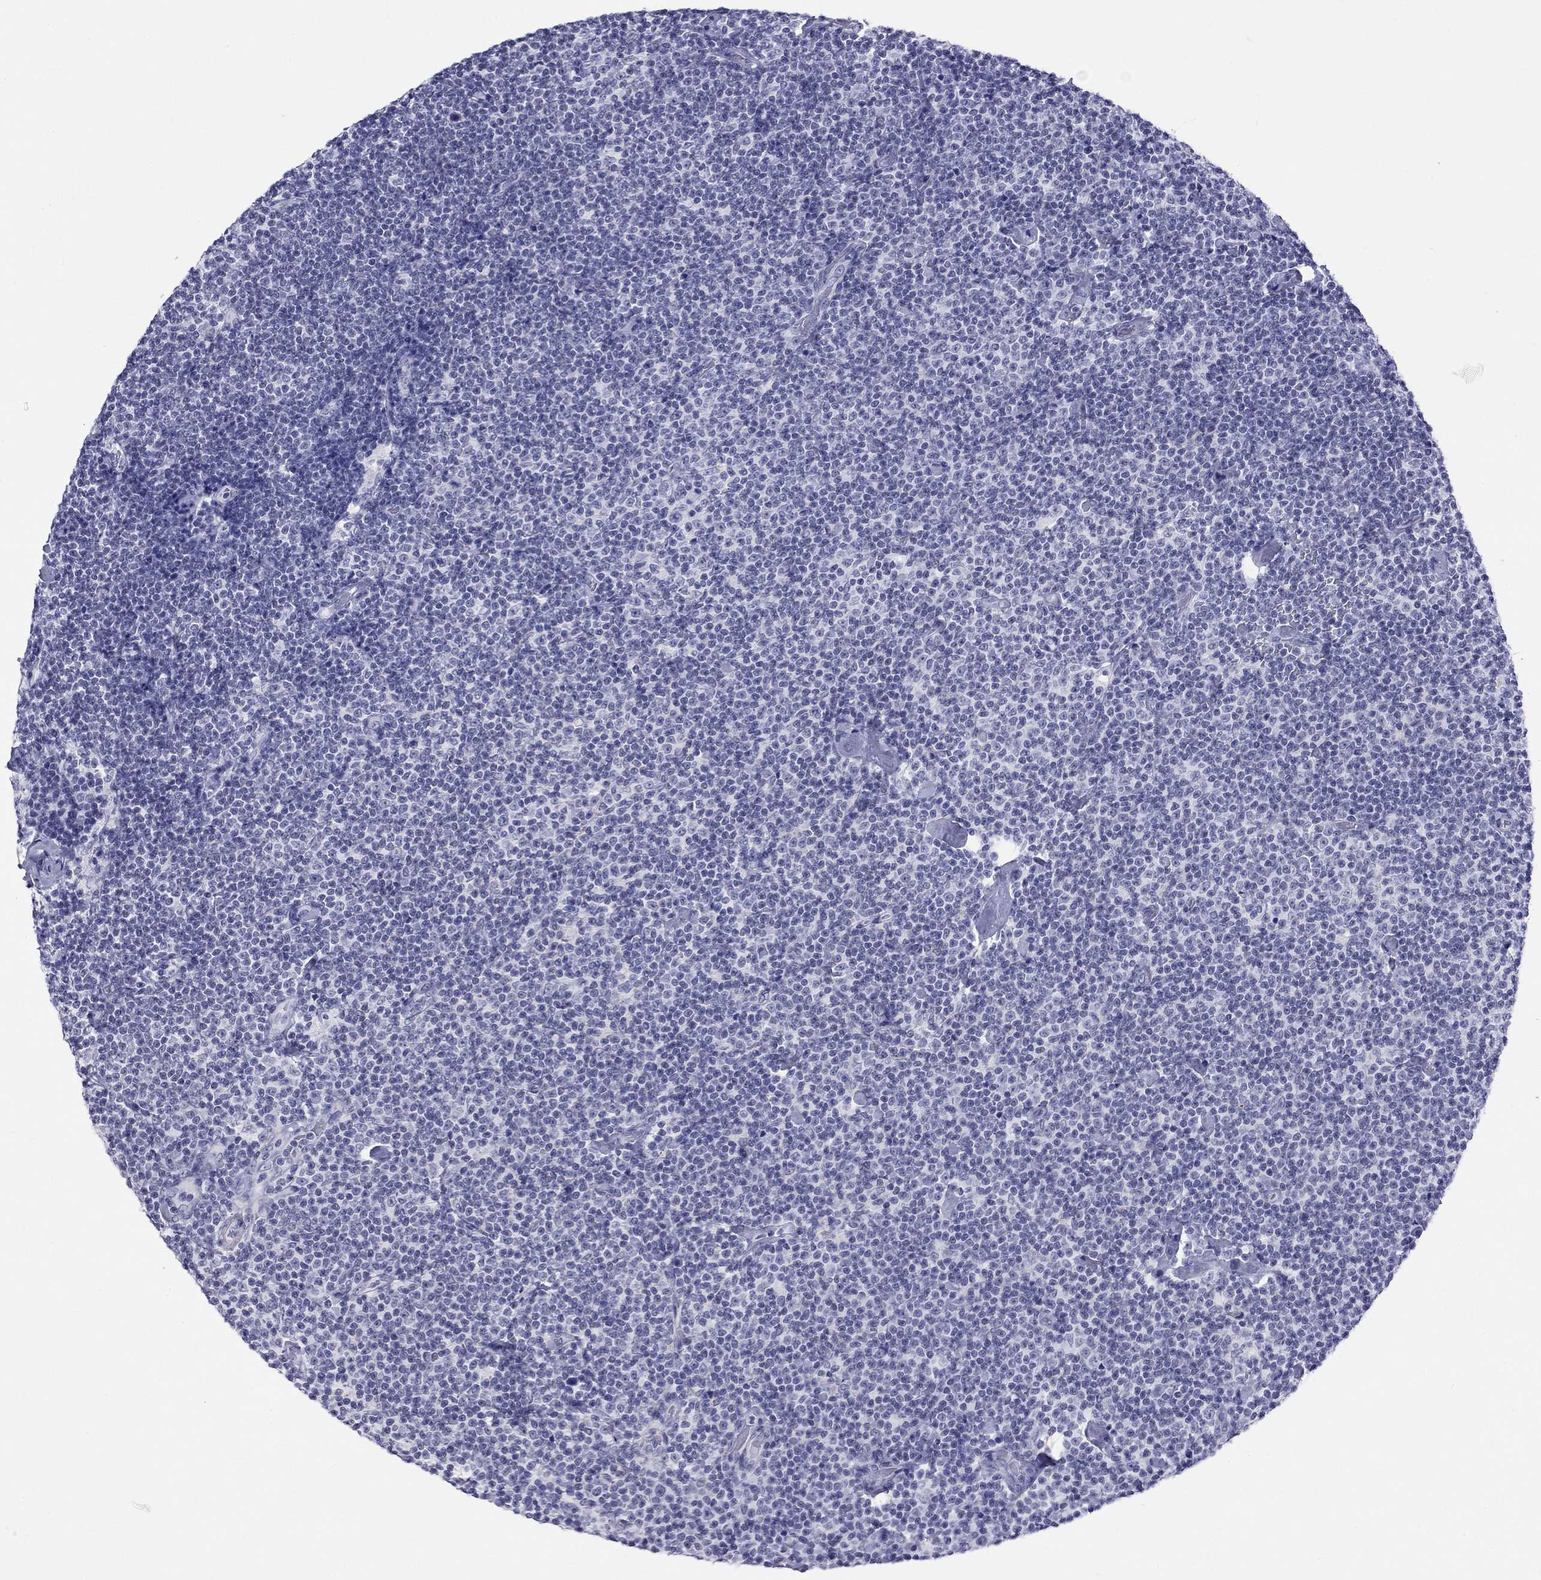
{"staining": {"intensity": "negative", "quantity": "none", "location": "none"}, "tissue": "lymphoma", "cell_type": "Tumor cells", "image_type": "cancer", "snomed": [{"axis": "morphology", "description": "Malignant lymphoma, non-Hodgkin's type, Low grade"}, {"axis": "topography", "description": "Lymph node"}], "caption": "Immunohistochemistry of human malignant lymphoma, non-Hodgkin's type (low-grade) reveals no expression in tumor cells.", "gene": "MYMX", "patient": {"sex": "male", "age": 81}}